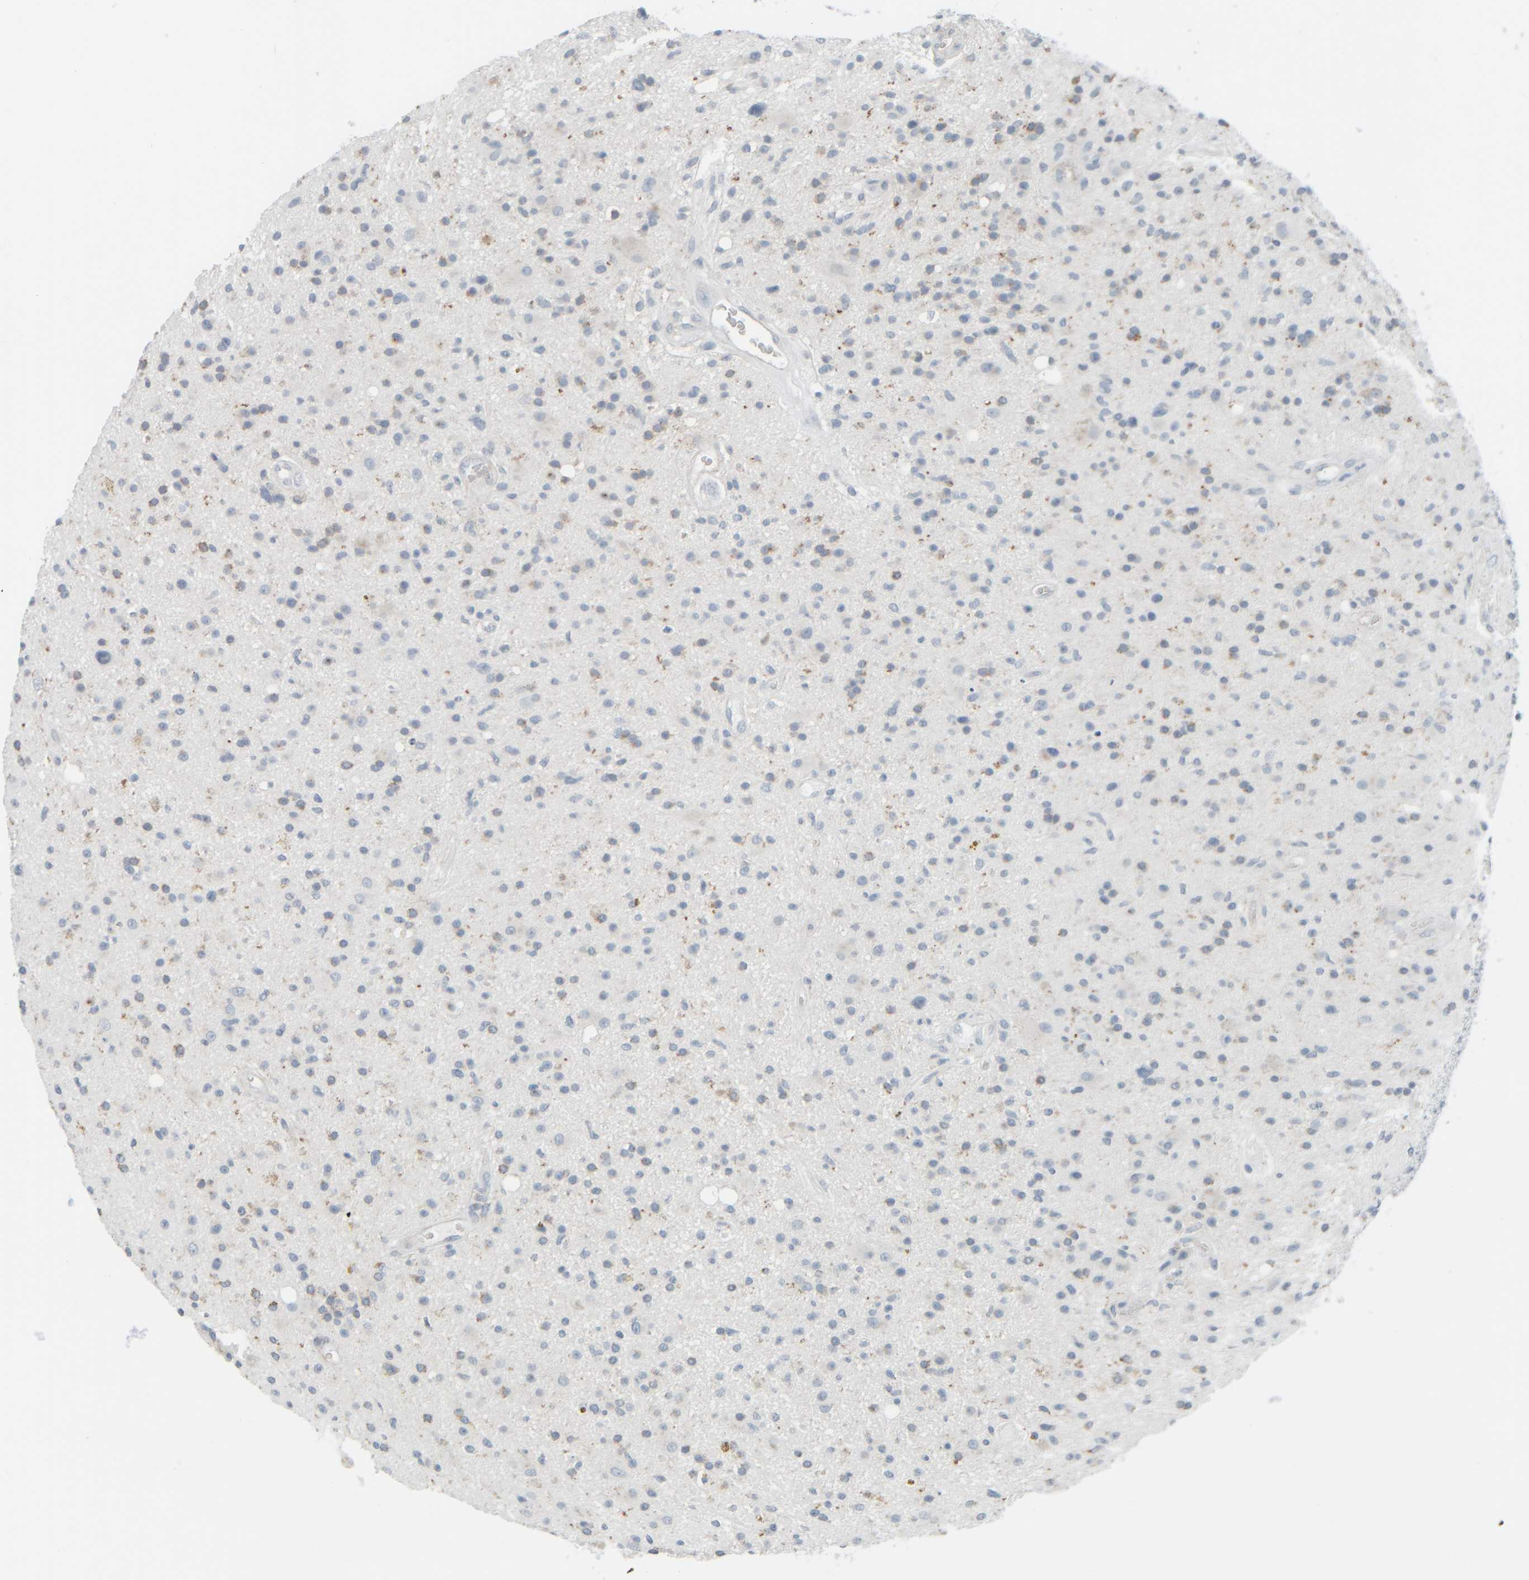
{"staining": {"intensity": "negative", "quantity": "none", "location": "none"}, "tissue": "glioma", "cell_type": "Tumor cells", "image_type": "cancer", "snomed": [{"axis": "morphology", "description": "Glioma, malignant, High grade"}, {"axis": "topography", "description": "Brain"}], "caption": "DAB immunohistochemical staining of glioma exhibits no significant expression in tumor cells.", "gene": "TPSAB1", "patient": {"sex": "male", "age": 33}}